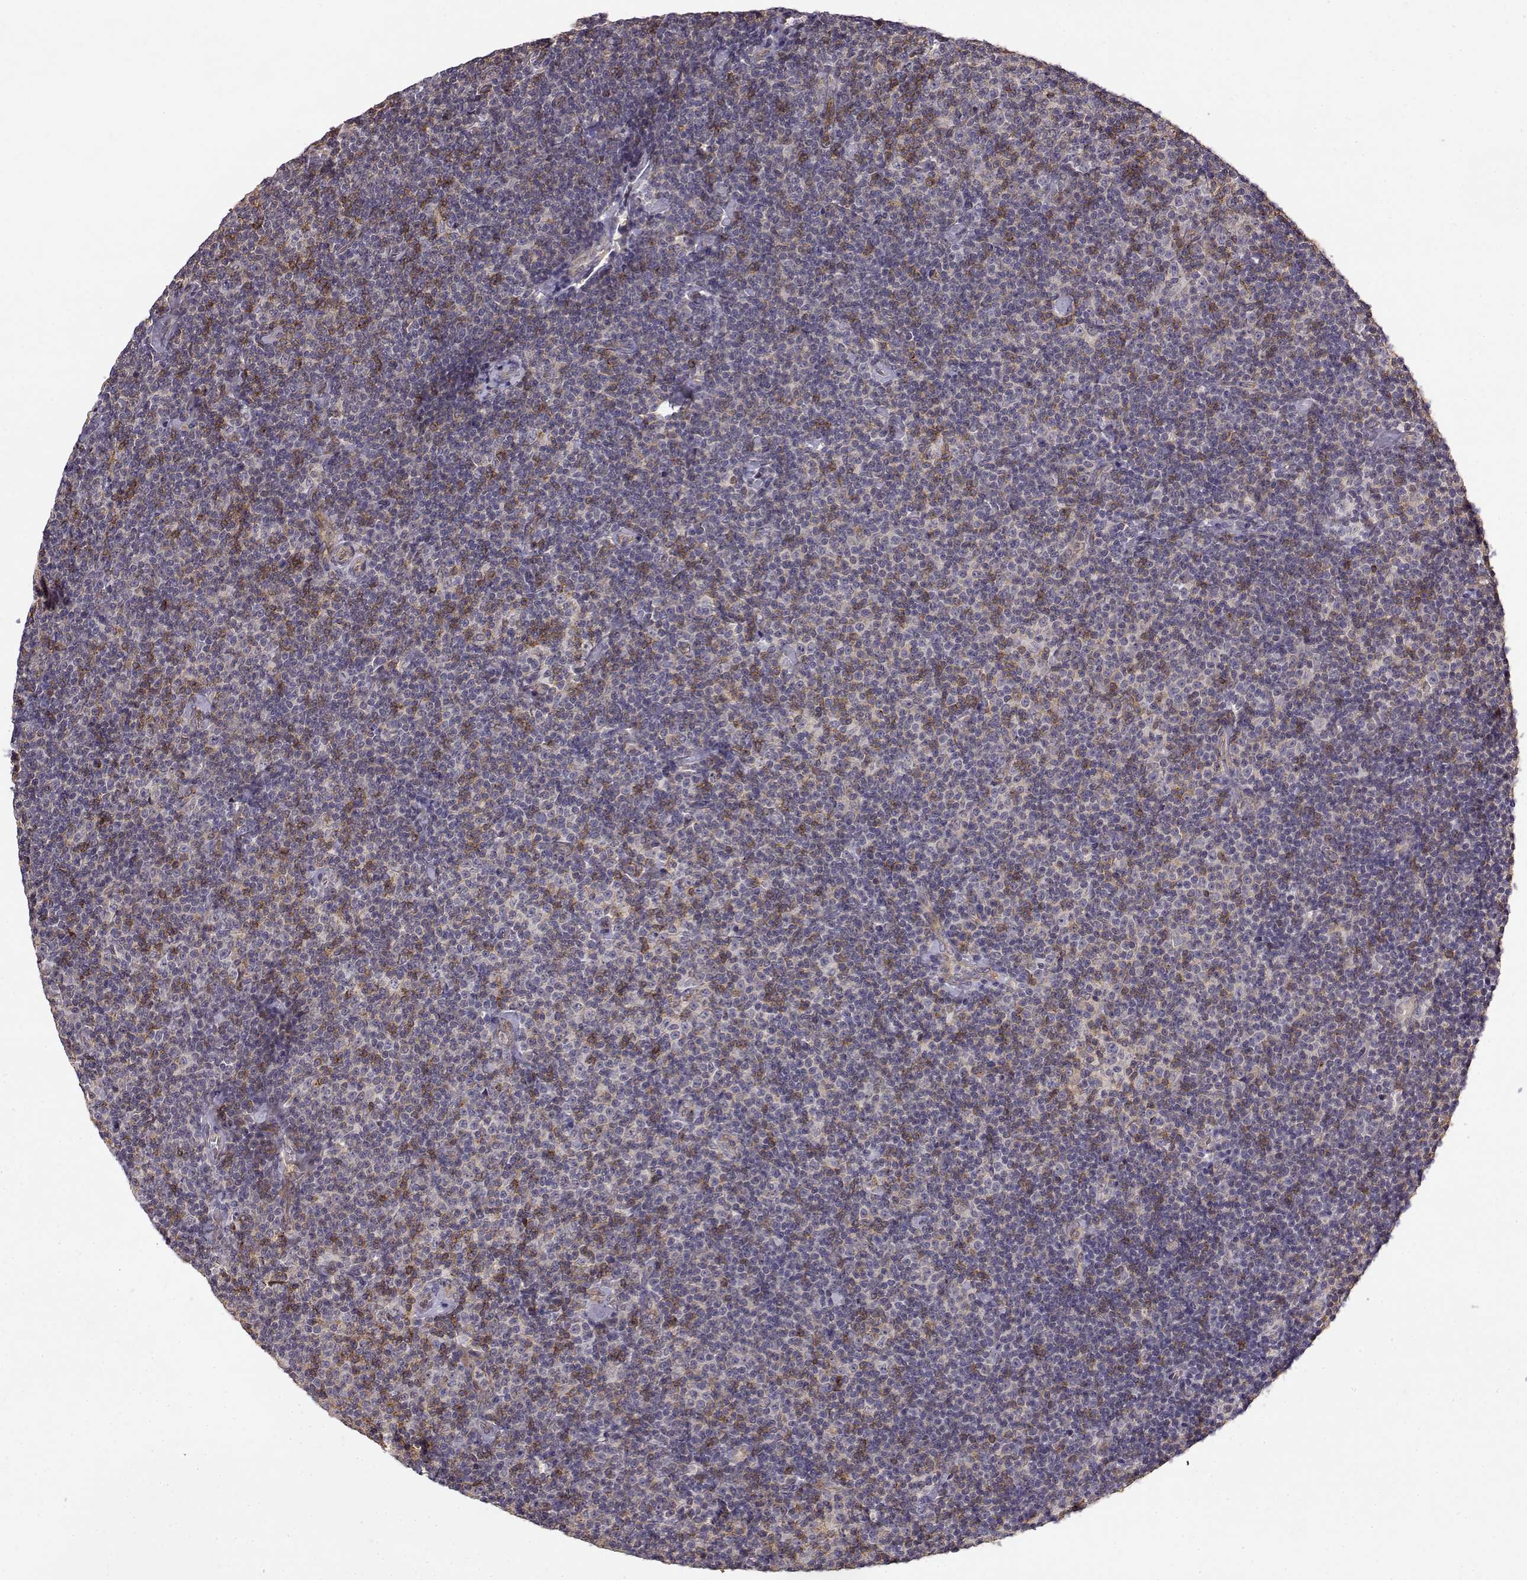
{"staining": {"intensity": "moderate", "quantity": "<25%", "location": "cytoplasmic/membranous"}, "tissue": "lymphoma", "cell_type": "Tumor cells", "image_type": "cancer", "snomed": [{"axis": "morphology", "description": "Malignant lymphoma, non-Hodgkin's type, Low grade"}, {"axis": "topography", "description": "Lymph node"}], "caption": "Tumor cells demonstrate low levels of moderate cytoplasmic/membranous expression in approximately <25% of cells in lymphoma. The staining is performed using DAB (3,3'-diaminobenzidine) brown chromogen to label protein expression. The nuclei are counter-stained blue using hematoxylin.", "gene": "IFITM1", "patient": {"sex": "male", "age": 81}}